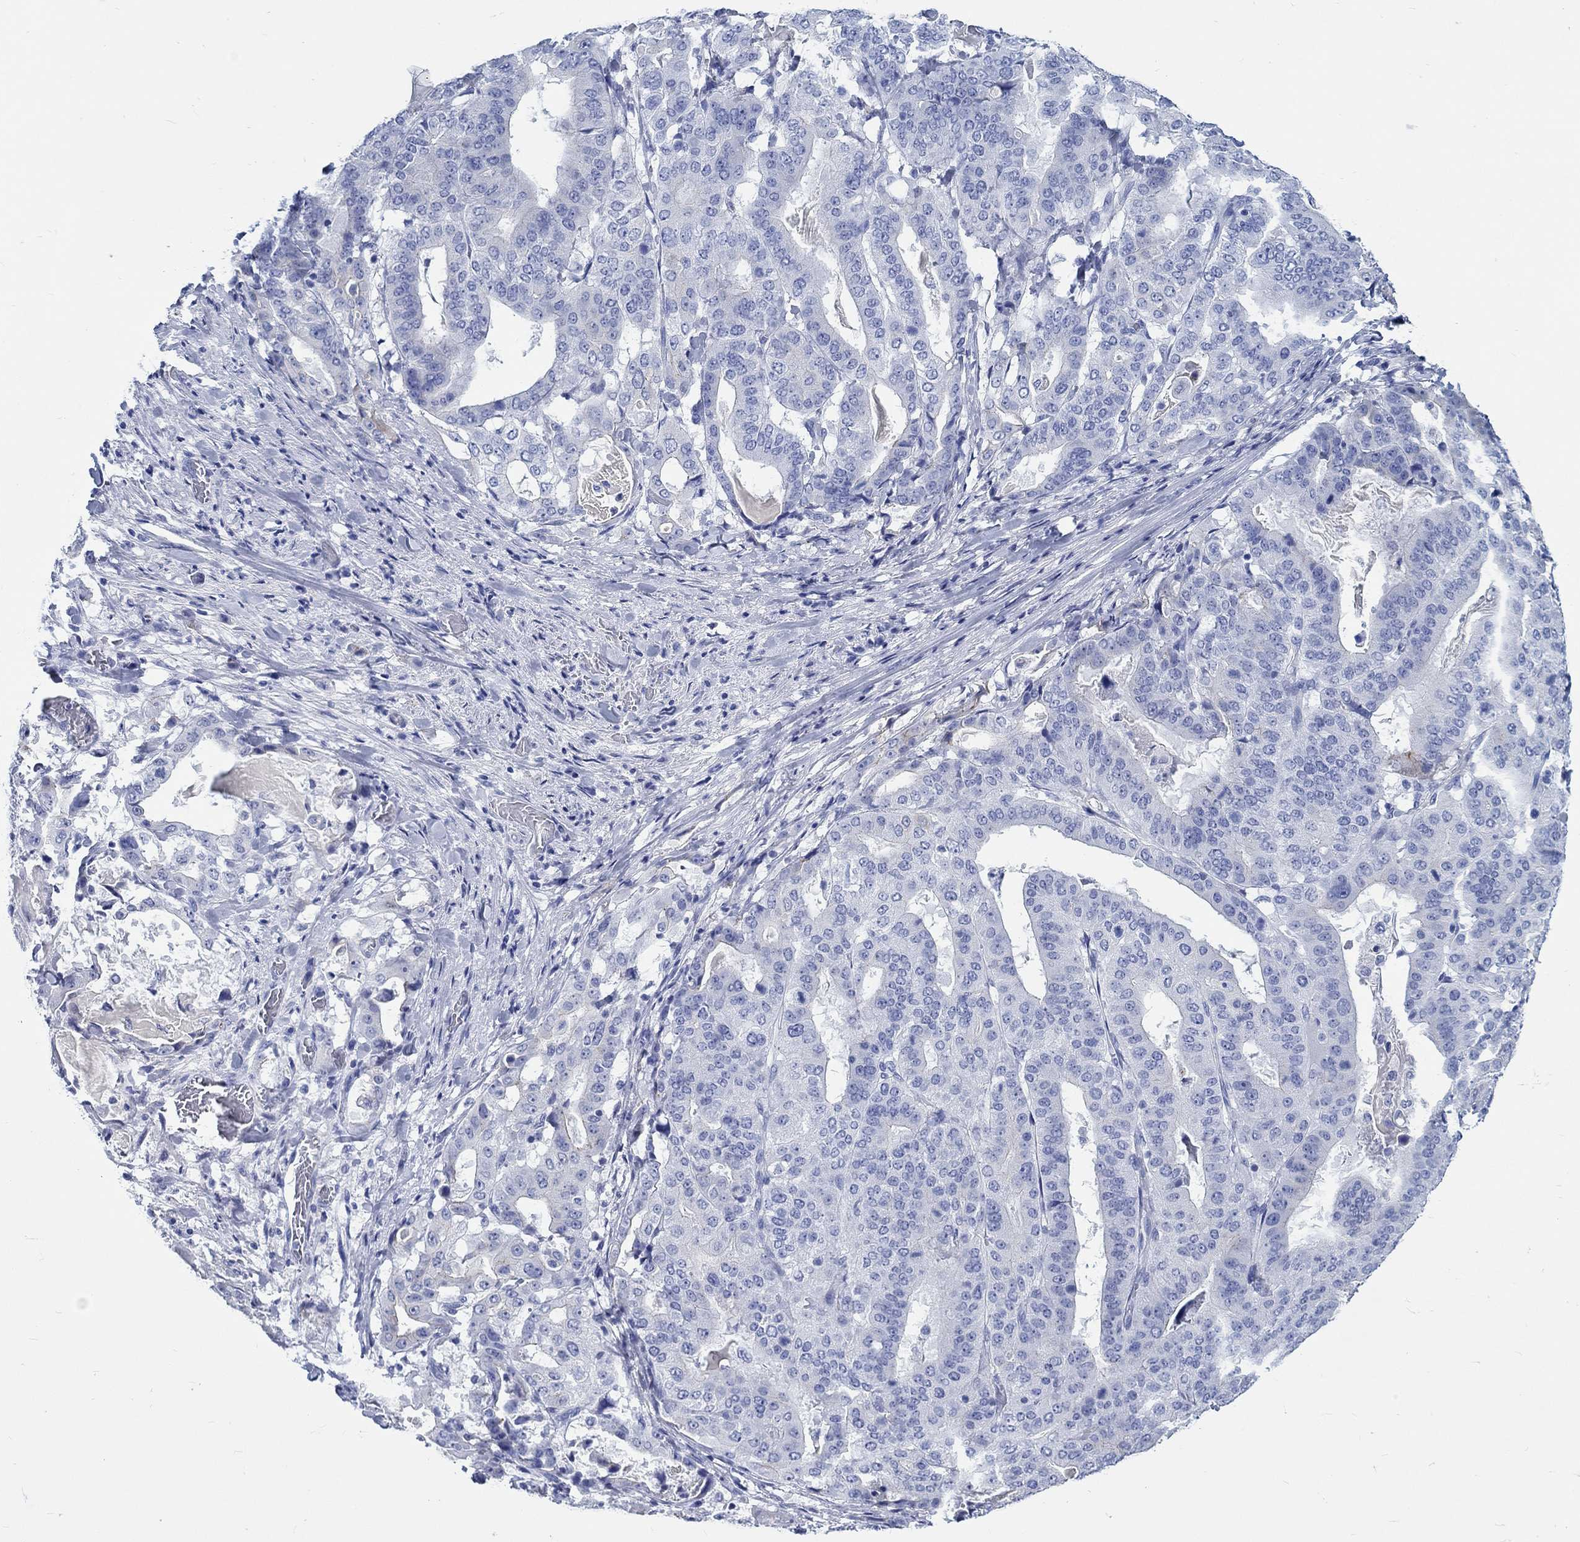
{"staining": {"intensity": "negative", "quantity": "none", "location": "none"}, "tissue": "stomach cancer", "cell_type": "Tumor cells", "image_type": "cancer", "snomed": [{"axis": "morphology", "description": "Adenocarcinoma, NOS"}, {"axis": "topography", "description": "Stomach"}], "caption": "An immunohistochemistry histopathology image of stomach adenocarcinoma is shown. There is no staining in tumor cells of stomach adenocarcinoma.", "gene": "RD3L", "patient": {"sex": "male", "age": 48}}